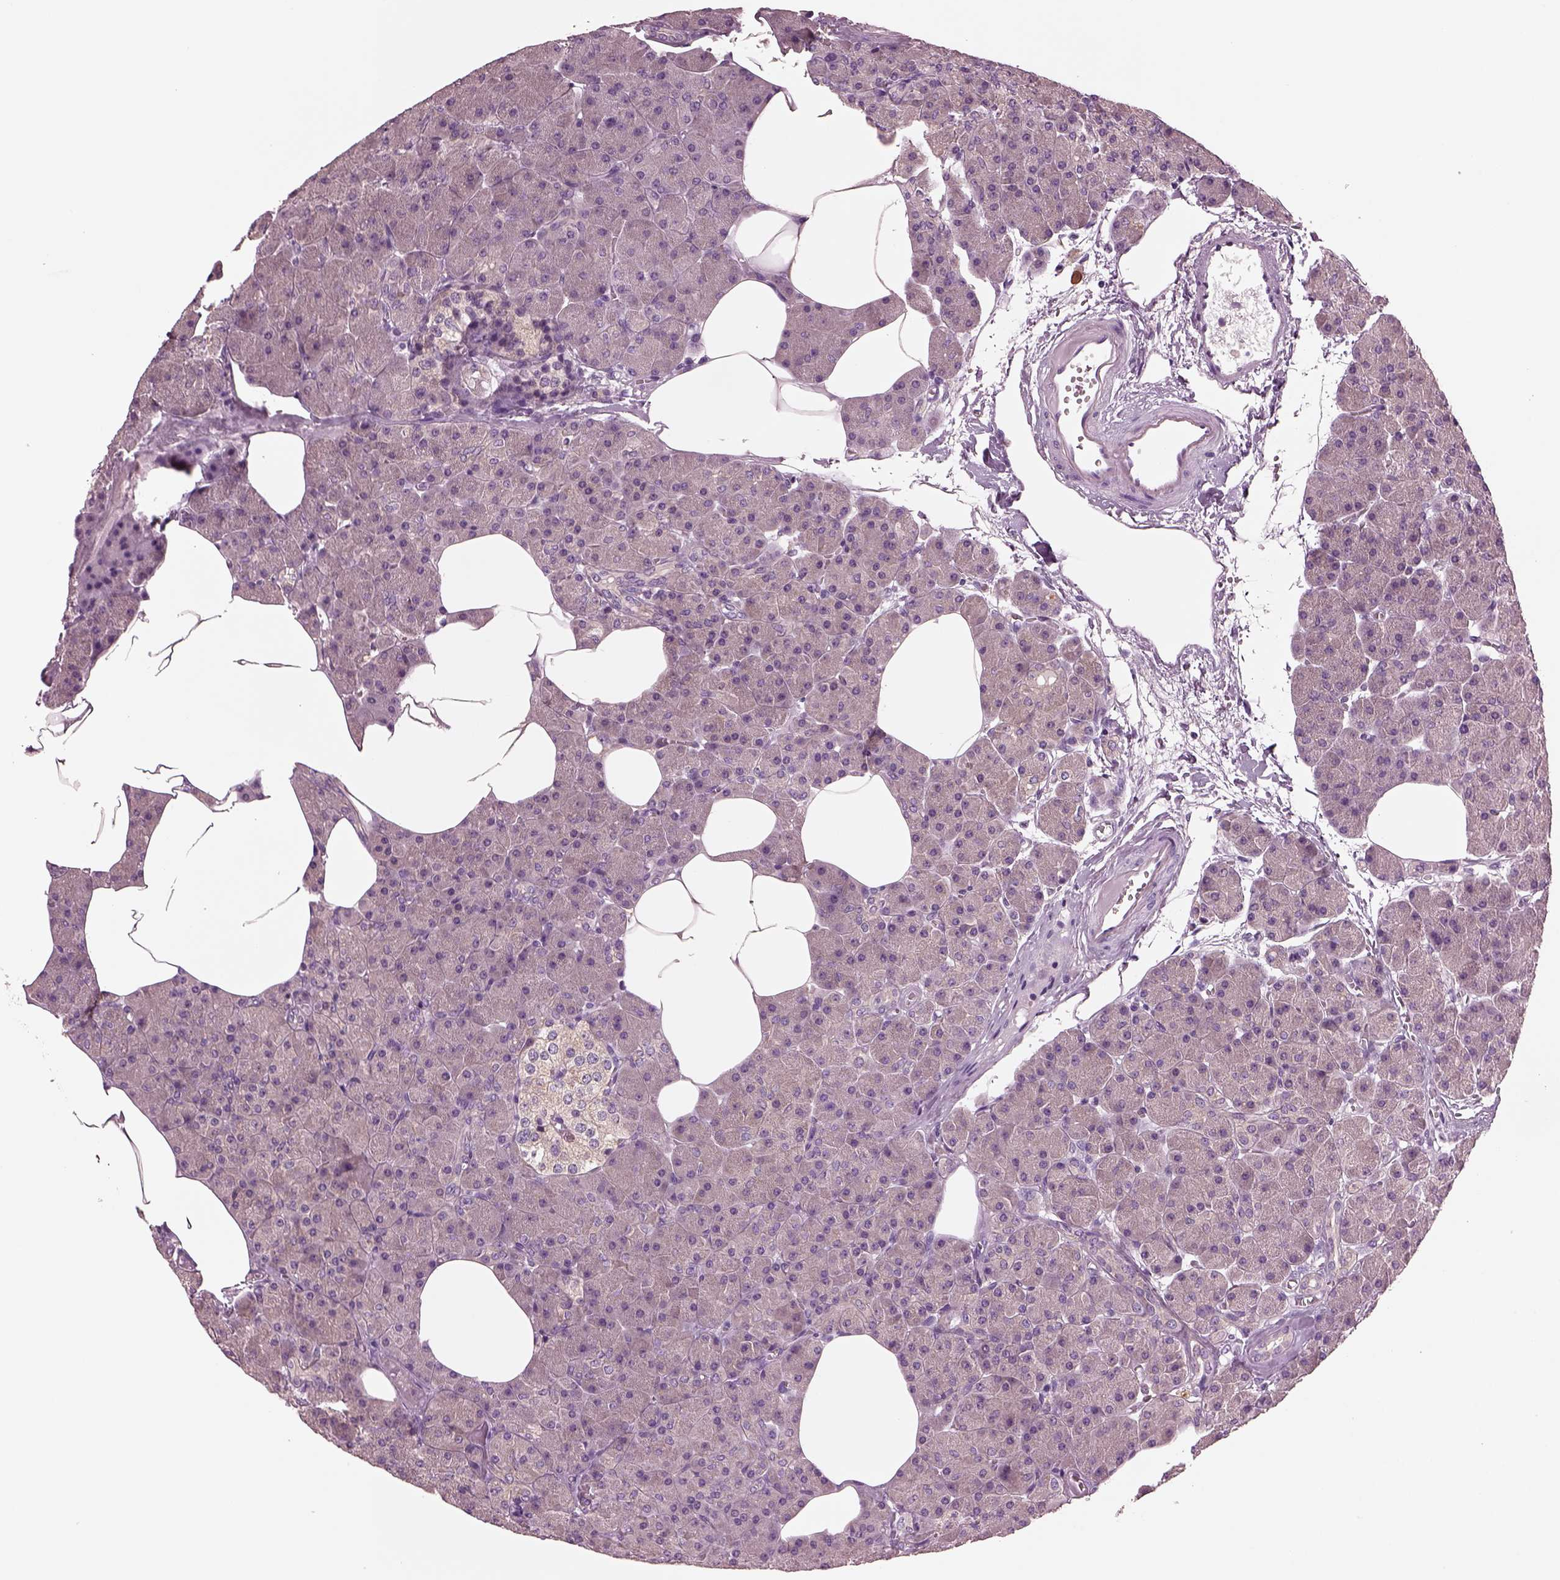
{"staining": {"intensity": "negative", "quantity": "none", "location": "none"}, "tissue": "pancreas", "cell_type": "Exocrine glandular cells", "image_type": "normal", "snomed": [{"axis": "morphology", "description": "Normal tissue, NOS"}, {"axis": "topography", "description": "Pancreas"}], "caption": "Micrograph shows no significant protein positivity in exocrine glandular cells of benign pancreas. The staining was performed using DAB (3,3'-diaminobenzidine) to visualize the protein expression in brown, while the nuclei were stained in blue with hematoxylin (Magnification: 20x).", "gene": "SHTN1", "patient": {"sex": "female", "age": 45}}